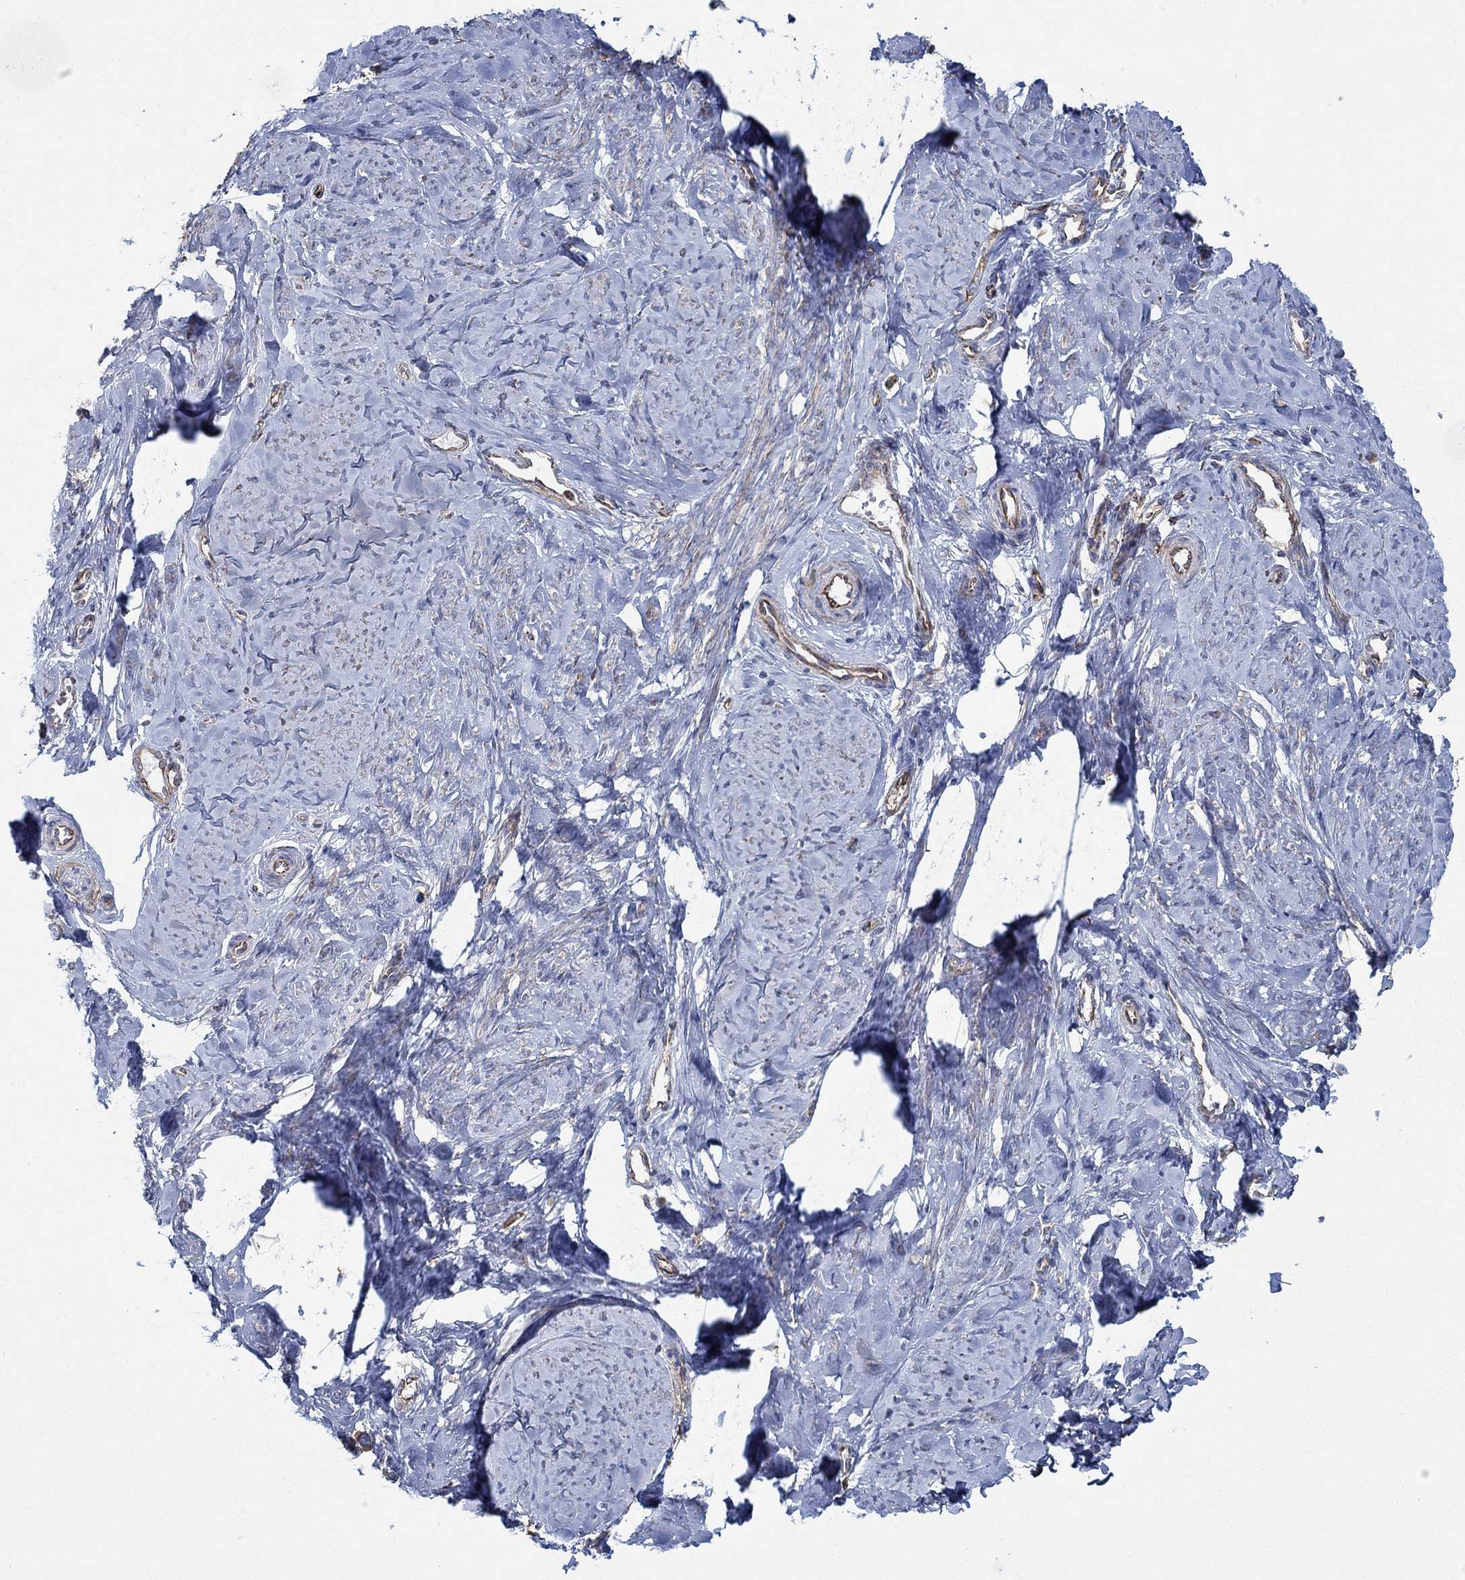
{"staining": {"intensity": "moderate", "quantity": "25%-75%", "location": "cytoplasmic/membranous"}, "tissue": "smooth muscle", "cell_type": "Smooth muscle cells", "image_type": "normal", "snomed": [{"axis": "morphology", "description": "Normal tissue, NOS"}, {"axis": "topography", "description": "Smooth muscle"}], "caption": "This image displays immunohistochemistry (IHC) staining of benign smooth muscle, with medium moderate cytoplasmic/membranous positivity in approximately 25%-75% of smooth muscle cells.", "gene": "STC2", "patient": {"sex": "female", "age": 48}}